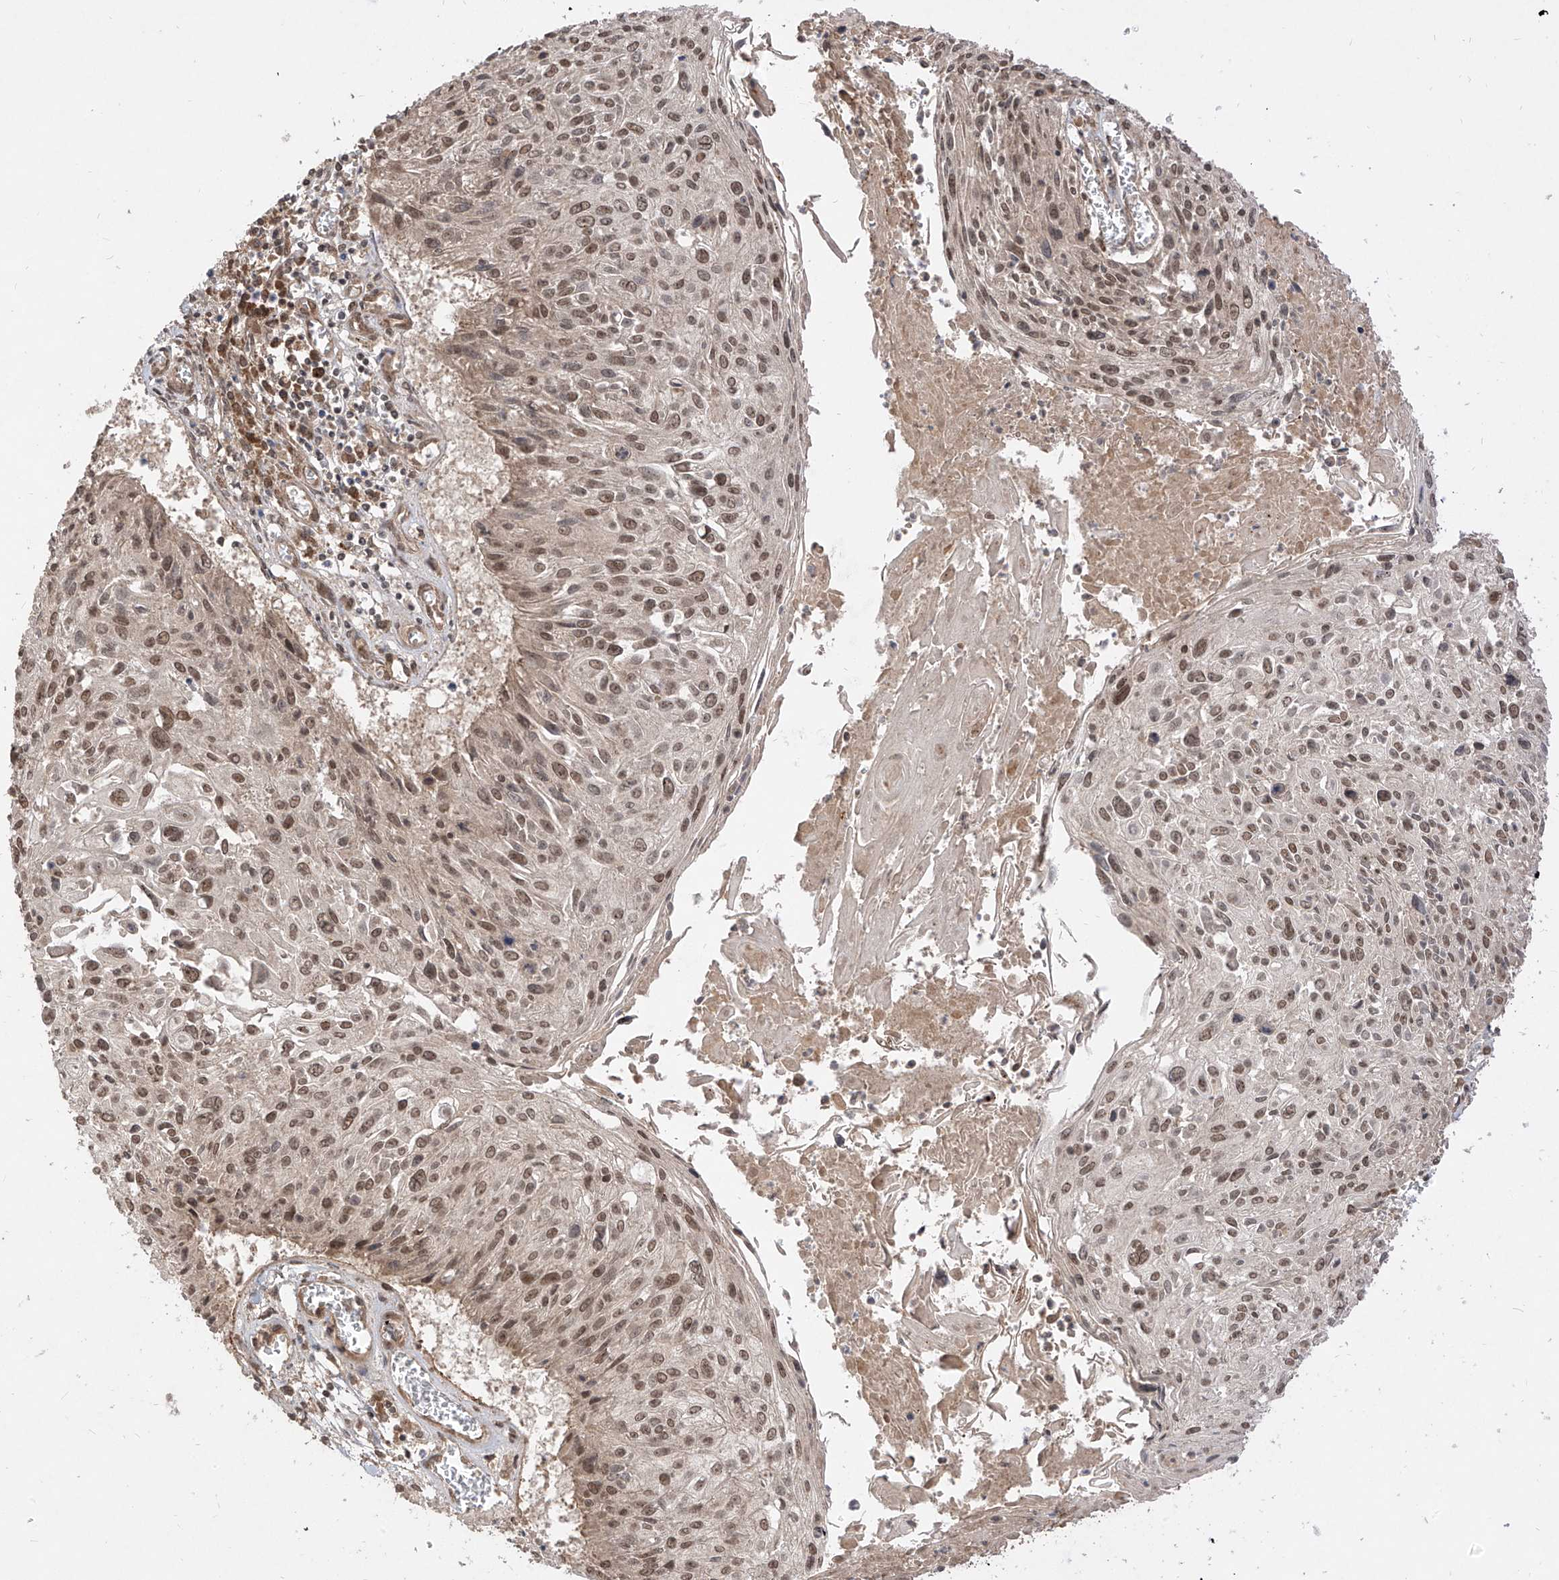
{"staining": {"intensity": "moderate", "quantity": ">75%", "location": "nuclear"}, "tissue": "cervical cancer", "cell_type": "Tumor cells", "image_type": "cancer", "snomed": [{"axis": "morphology", "description": "Squamous cell carcinoma, NOS"}, {"axis": "topography", "description": "Cervix"}], "caption": "This image shows cervical cancer stained with immunohistochemistry (IHC) to label a protein in brown. The nuclear of tumor cells show moderate positivity for the protein. Nuclei are counter-stained blue.", "gene": "LCOR", "patient": {"sex": "female", "age": 51}}